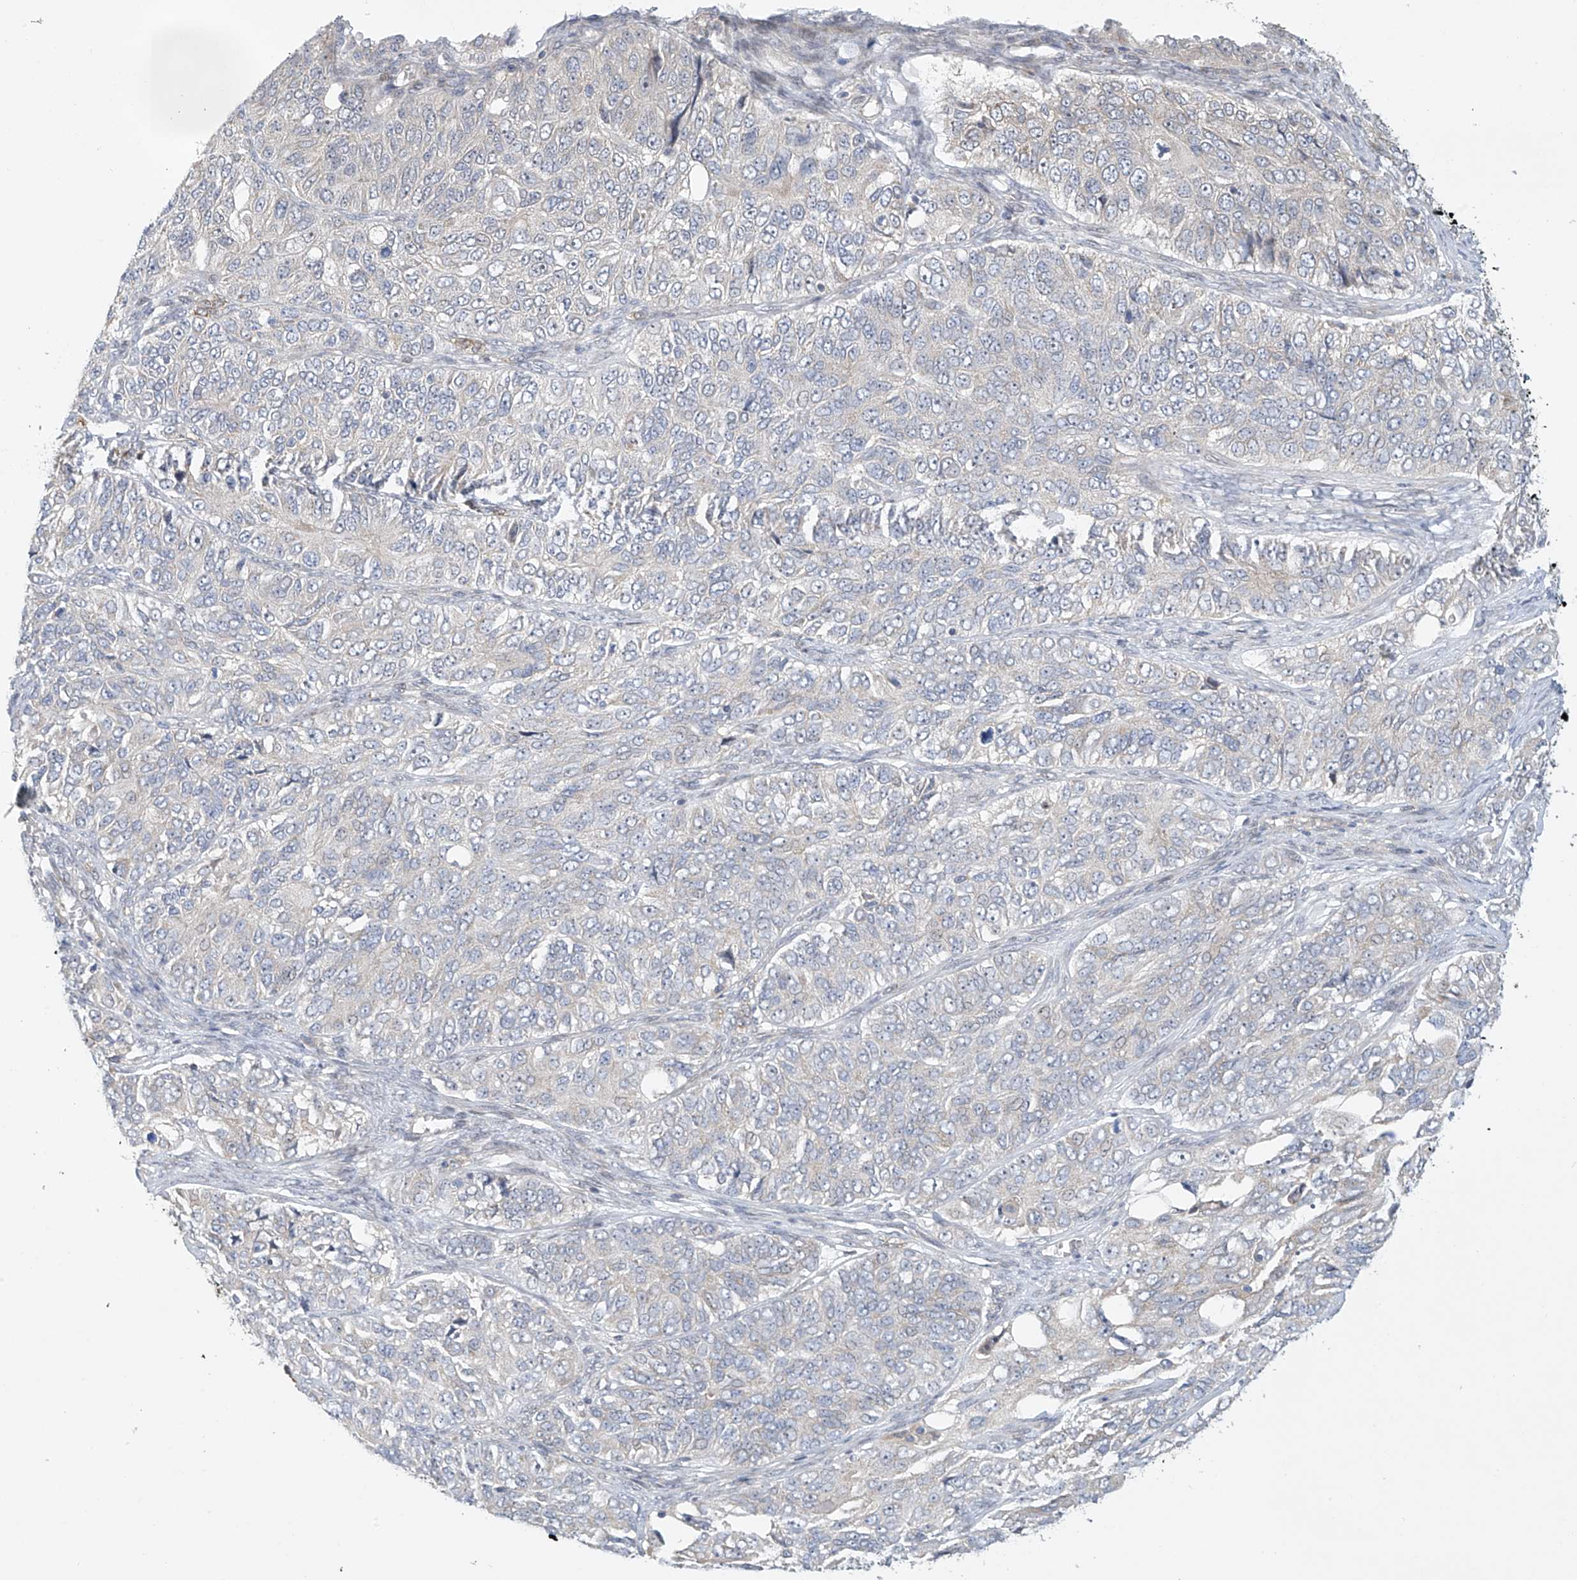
{"staining": {"intensity": "negative", "quantity": "none", "location": "none"}, "tissue": "ovarian cancer", "cell_type": "Tumor cells", "image_type": "cancer", "snomed": [{"axis": "morphology", "description": "Carcinoma, endometroid"}, {"axis": "topography", "description": "Ovary"}], "caption": "The histopathology image shows no significant staining in tumor cells of ovarian endometroid carcinoma. (DAB (3,3'-diaminobenzidine) immunohistochemistry (IHC) with hematoxylin counter stain).", "gene": "ZNF641", "patient": {"sex": "female", "age": 51}}